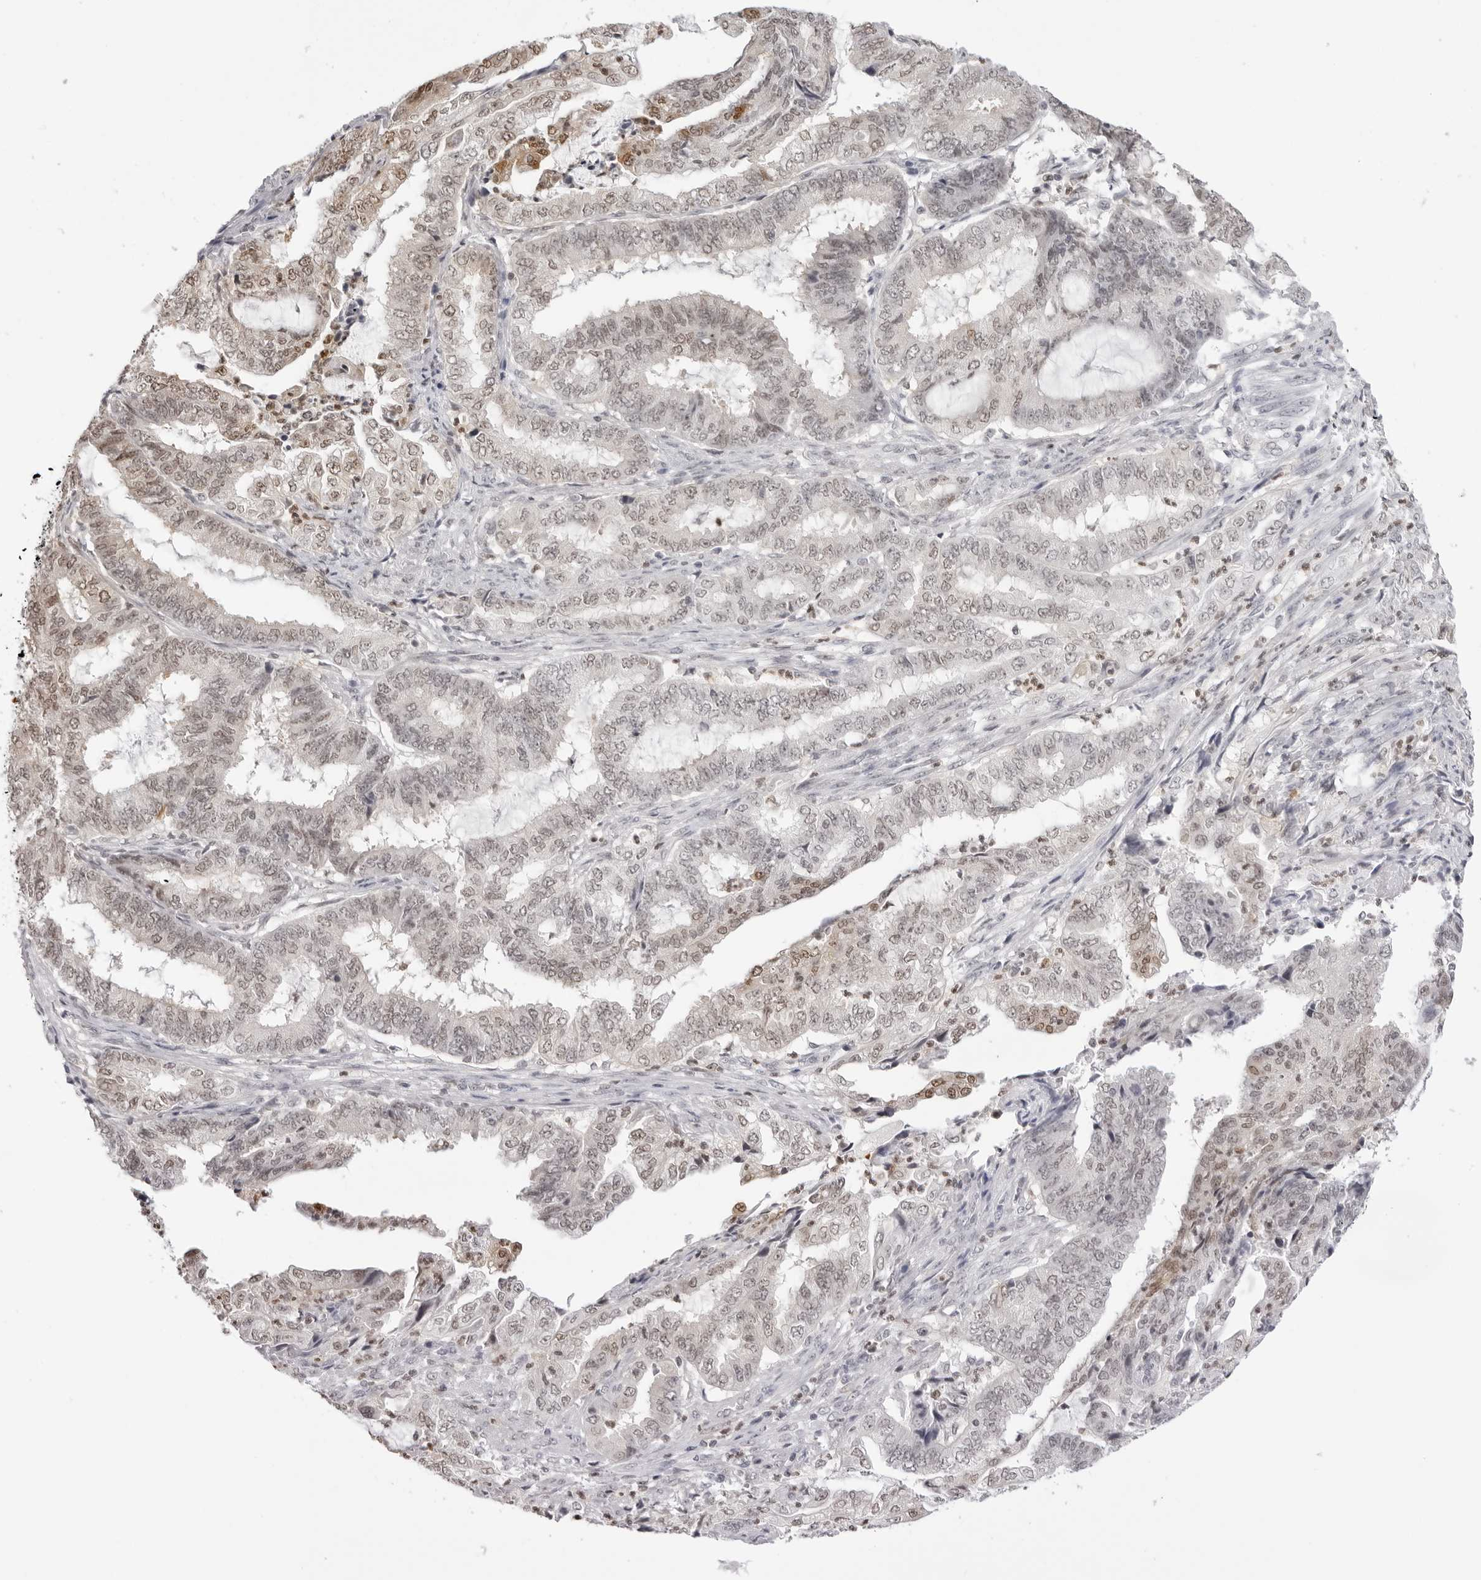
{"staining": {"intensity": "moderate", "quantity": "25%-75%", "location": "nuclear"}, "tissue": "endometrial cancer", "cell_type": "Tumor cells", "image_type": "cancer", "snomed": [{"axis": "morphology", "description": "Adenocarcinoma, NOS"}, {"axis": "topography", "description": "Endometrium"}], "caption": "This is an image of immunohistochemistry staining of endometrial cancer, which shows moderate expression in the nuclear of tumor cells.", "gene": "HSPA4", "patient": {"sex": "female", "age": 51}}